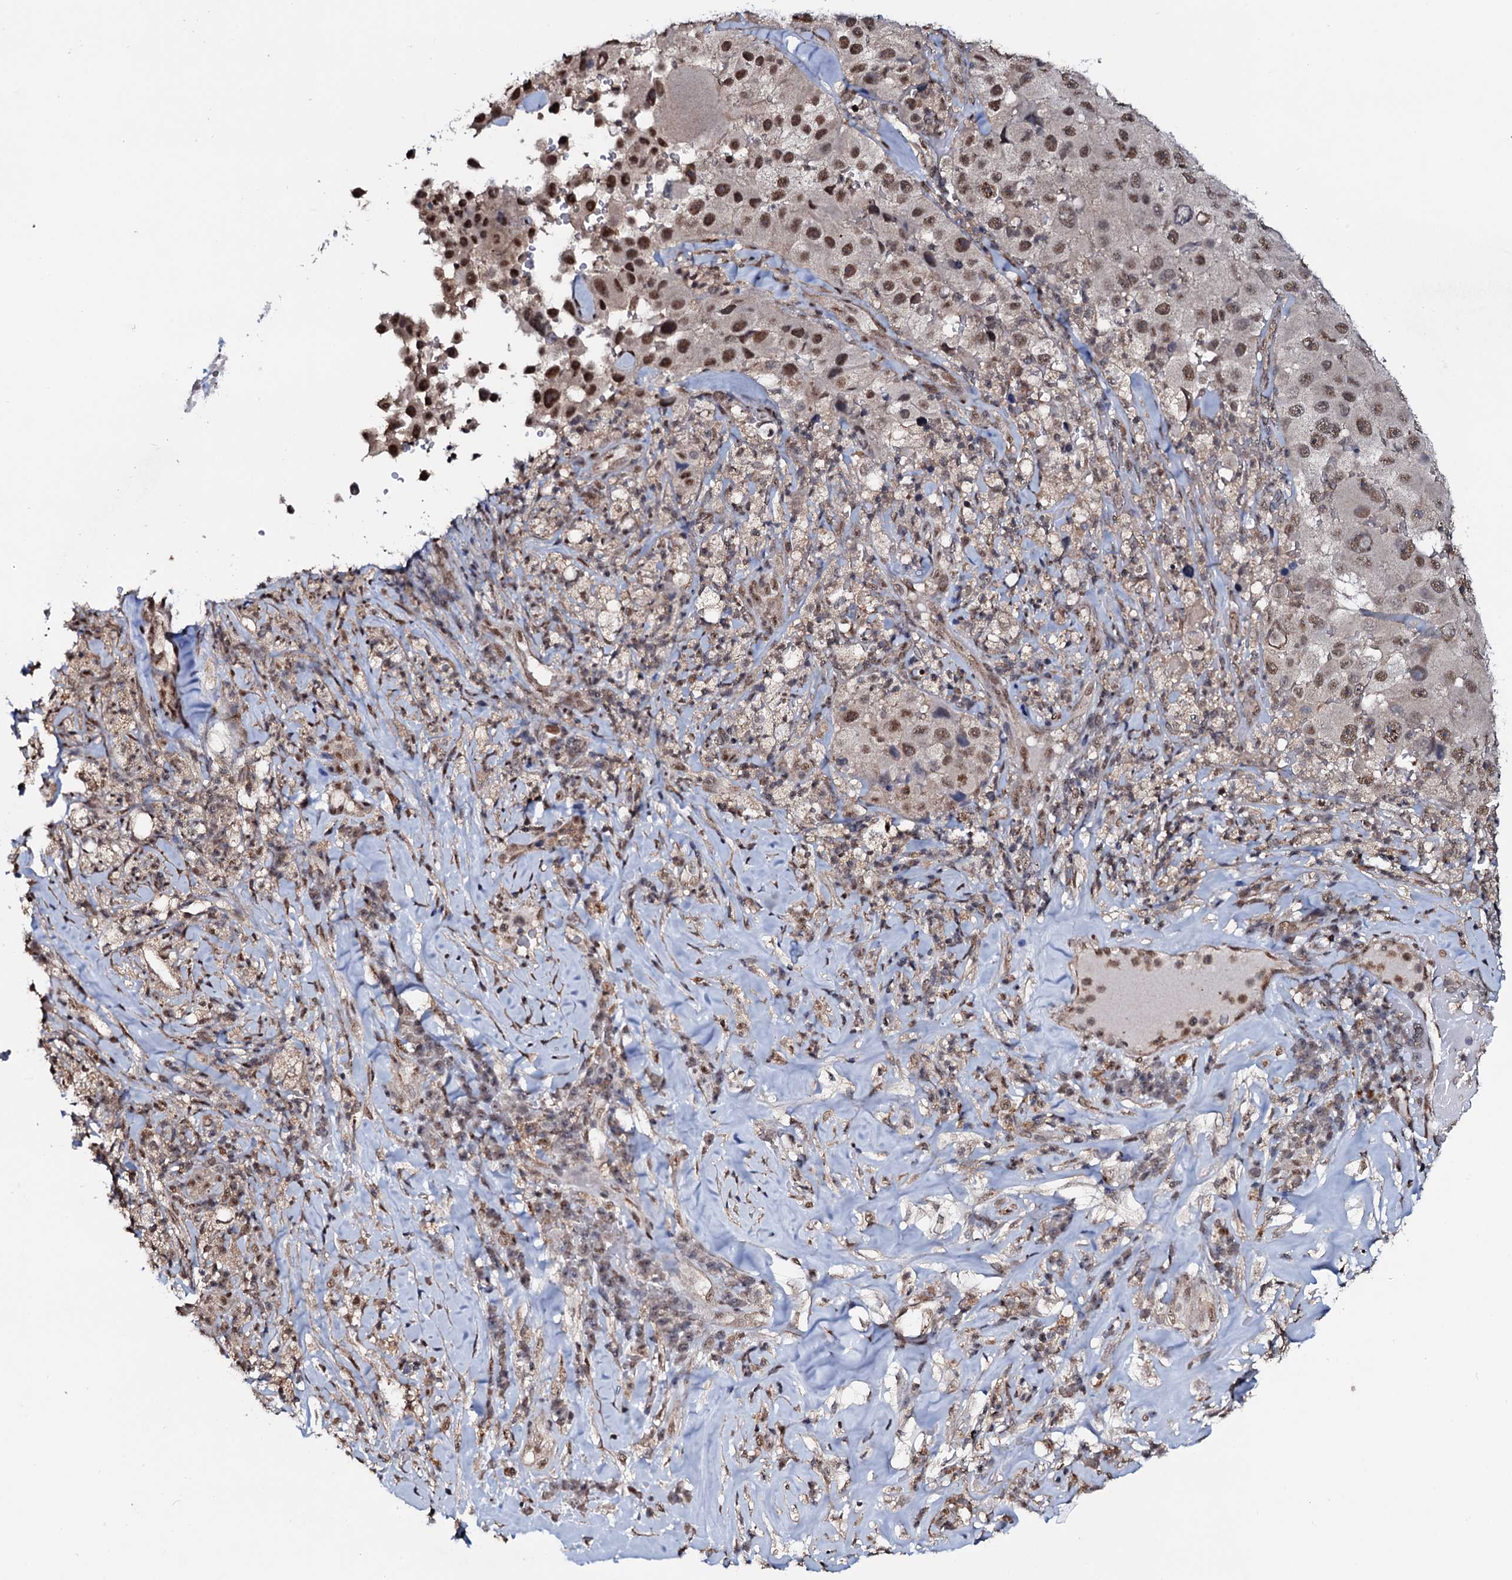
{"staining": {"intensity": "moderate", "quantity": ">75%", "location": "nuclear"}, "tissue": "melanoma", "cell_type": "Tumor cells", "image_type": "cancer", "snomed": [{"axis": "morphology", "description": "Malignant melanoma, Metastatic site"}, {"axis": "topography", "description": "Lymph node"}], "caption": "DAB (3,3'-diaminobenzidine) immunohistochemical staining of human malignant melanoma (metastatic site) demonstrates moderate nuclear protein positivity in approximately >75% of tumor cells.", "gene": "COG6", "patient": {"sex": "male", "age": 62}}